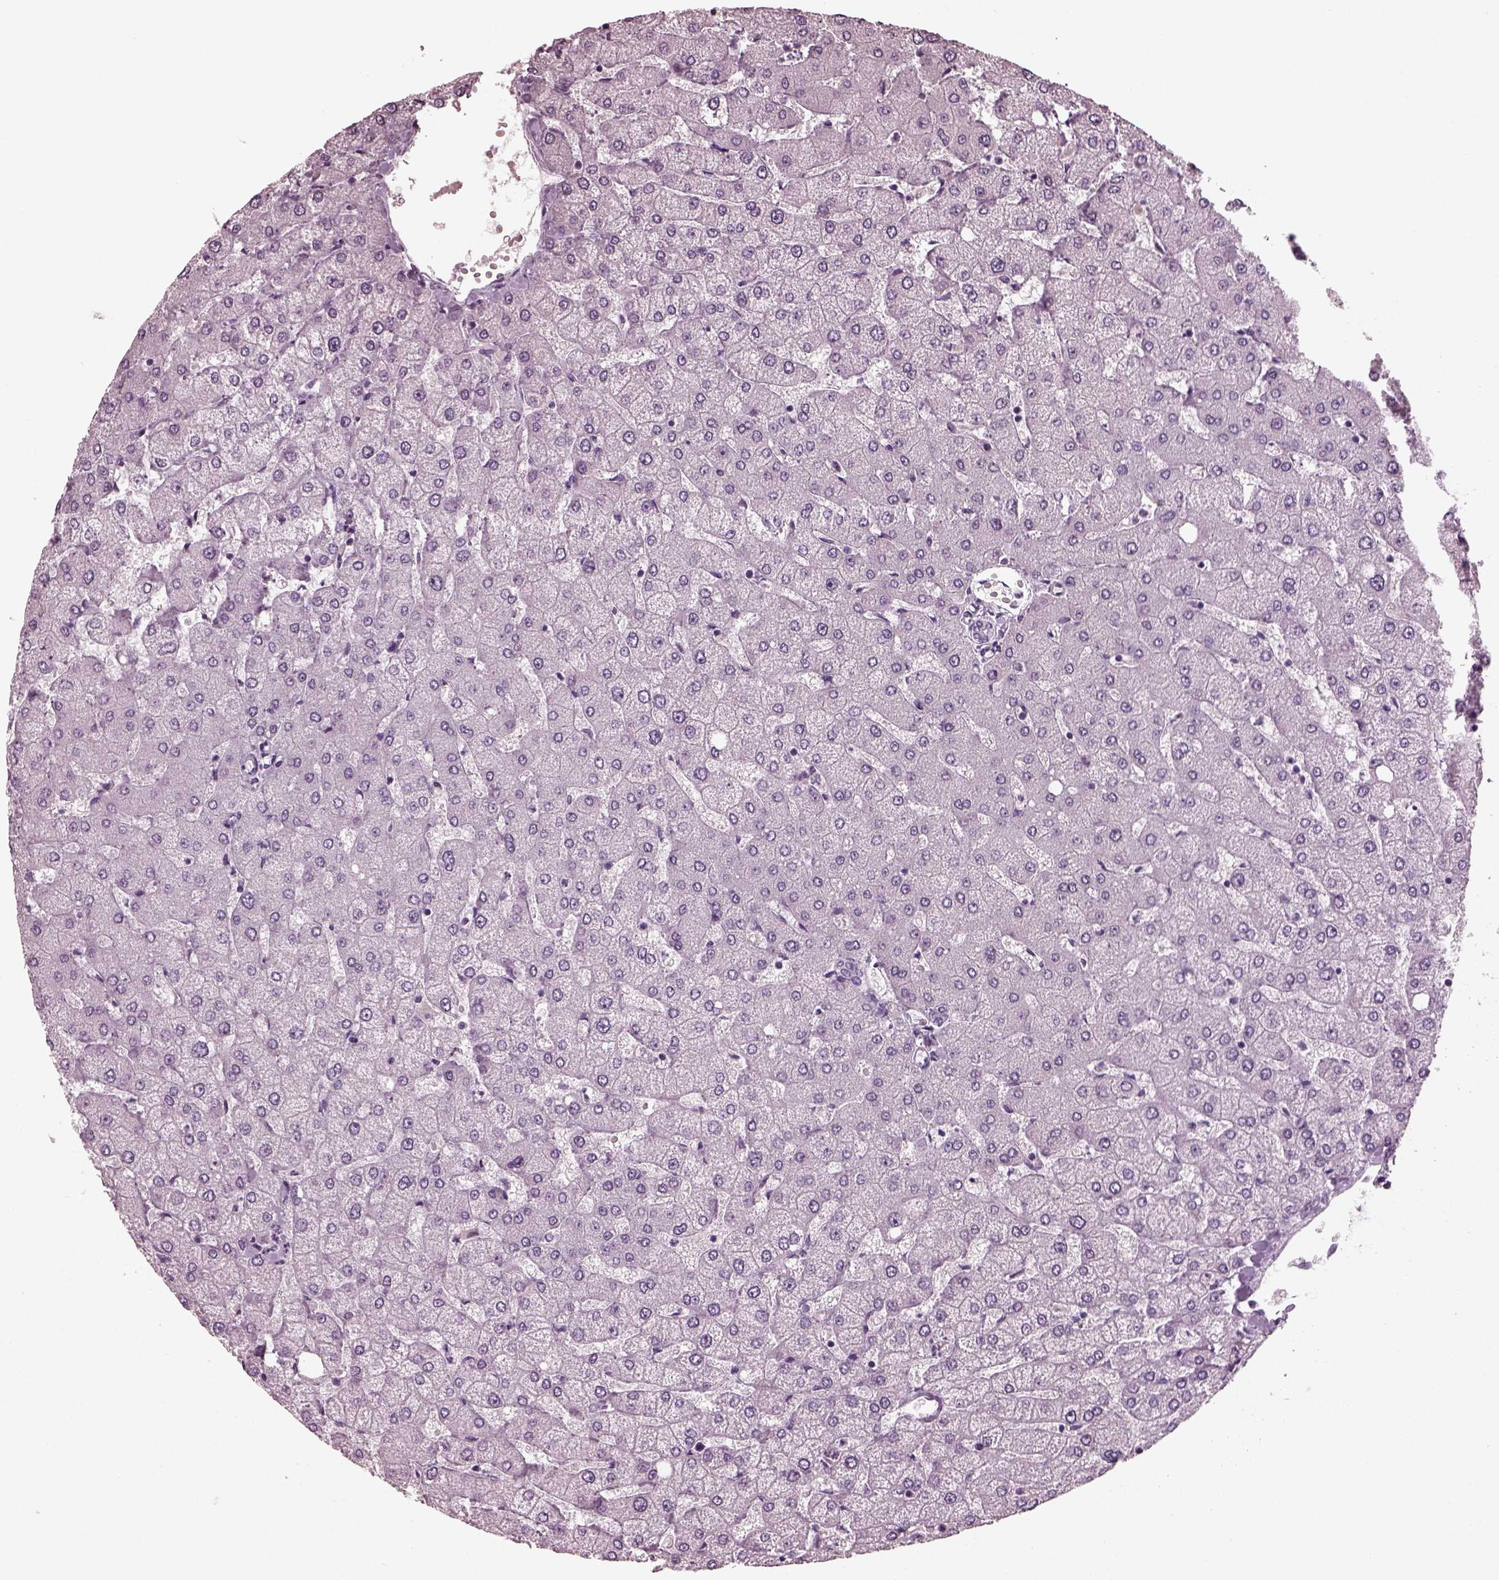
{"staining": {"intensity": "negative", "quantity": "none", "location": "none"}, "tissue": "liver", "cell_type": "Cholangiocytes", "image_type": "normal", "snomed": [{"axis": "morphology", "description": "Normal tissue, NOS"}, {"axis": "topography", "description": "Liver"}], "caption": "Cholangiocytes show no significant protein staining in normal liver. (Stains: DAB IHC with hematoxylin counter stain, Microscopy: brightfield microscopy at high magnification).", "gene": "RCVRN", "patient": {"sex": "female", "age": 54}}